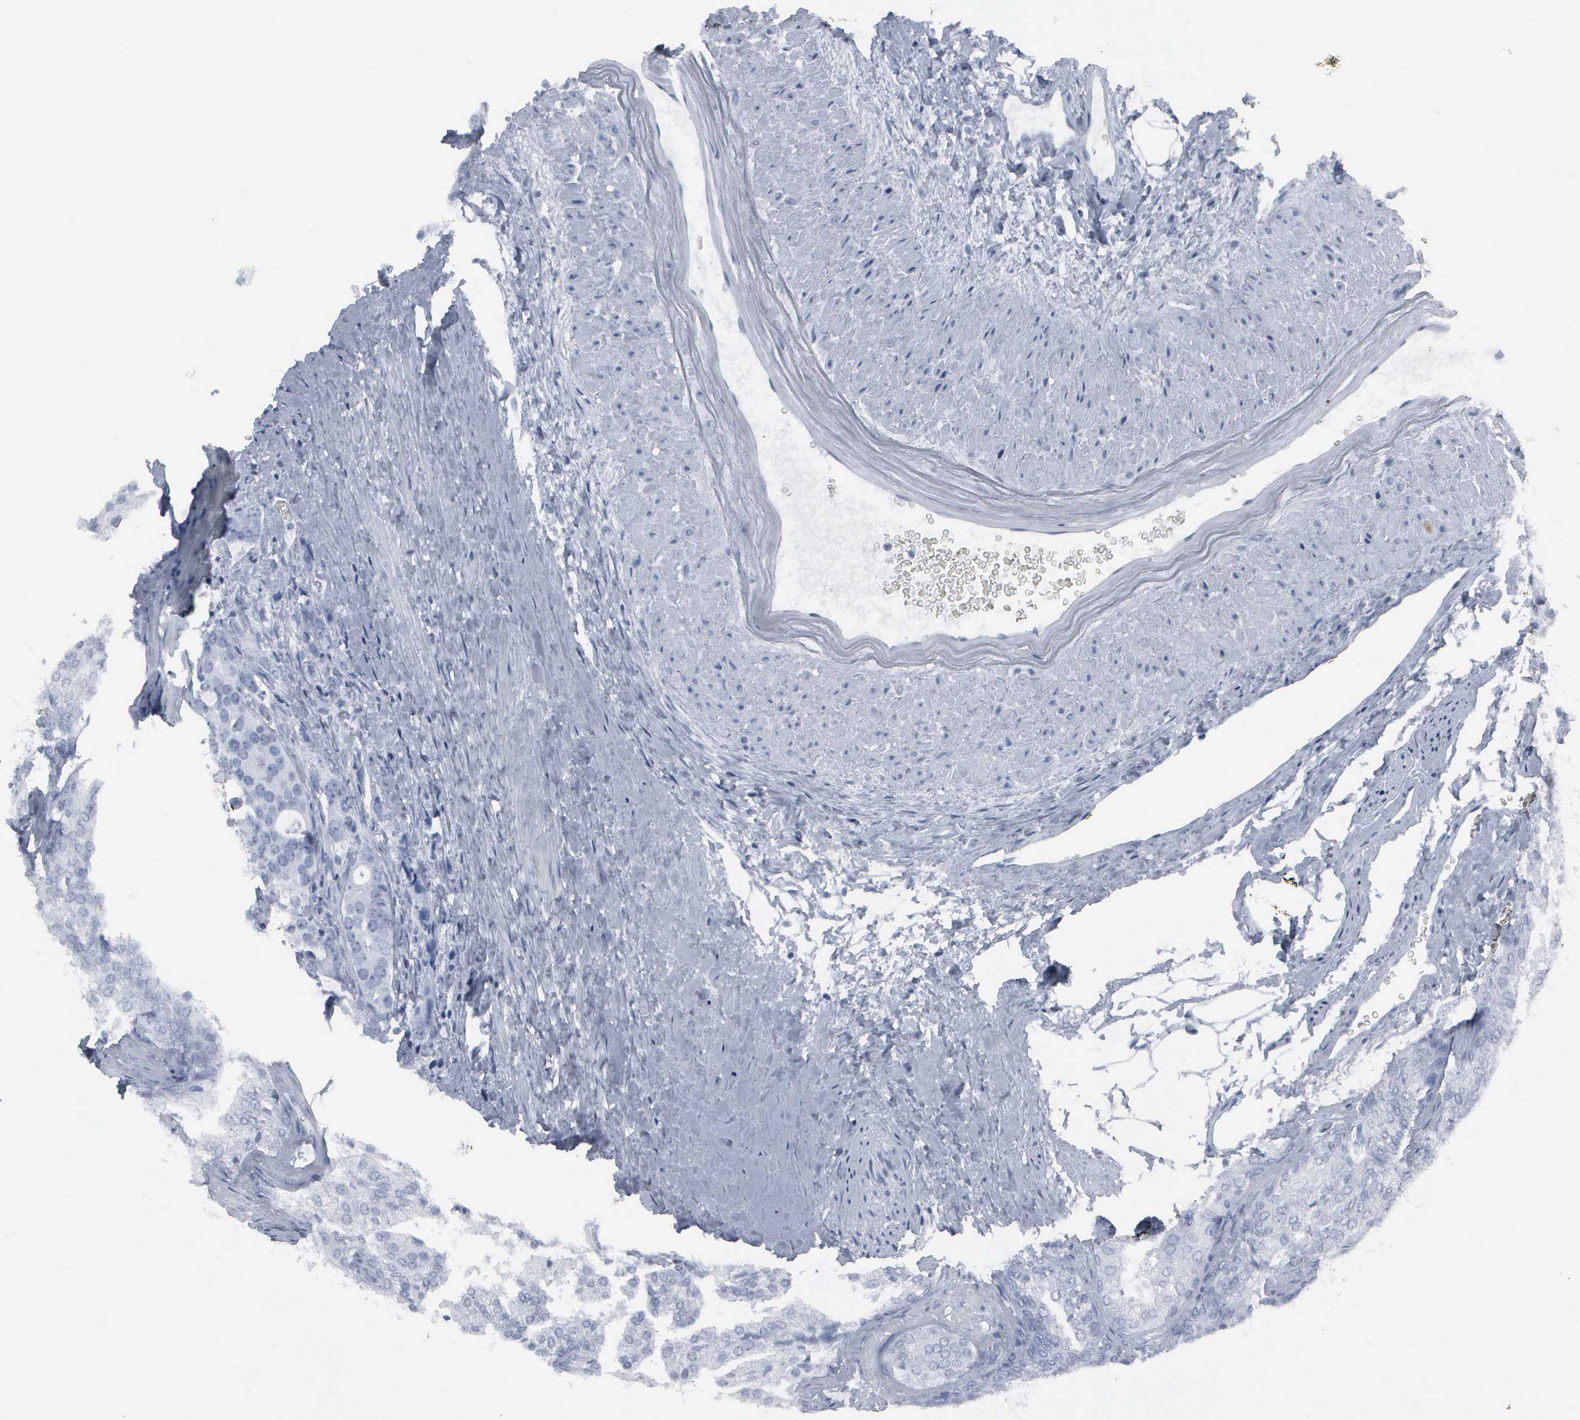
{"staining": {"intensity": "negative", "quantity": "none", "location": "none"}, "tissue": "prostate cancer", "cell_type": "Tumor cells", "image_type": "cancer", "snomed": [{"axis": "morphology", "description": "Adenocarcinoma, Low grade"}, {"axis": "topography", "description": "Prostate"}], "caption": "The photomicrograph shows no staining of tumor cells in prostate cancer.", "gene": "CCNB1", "patient": {"sex": "male", "age": 69}}